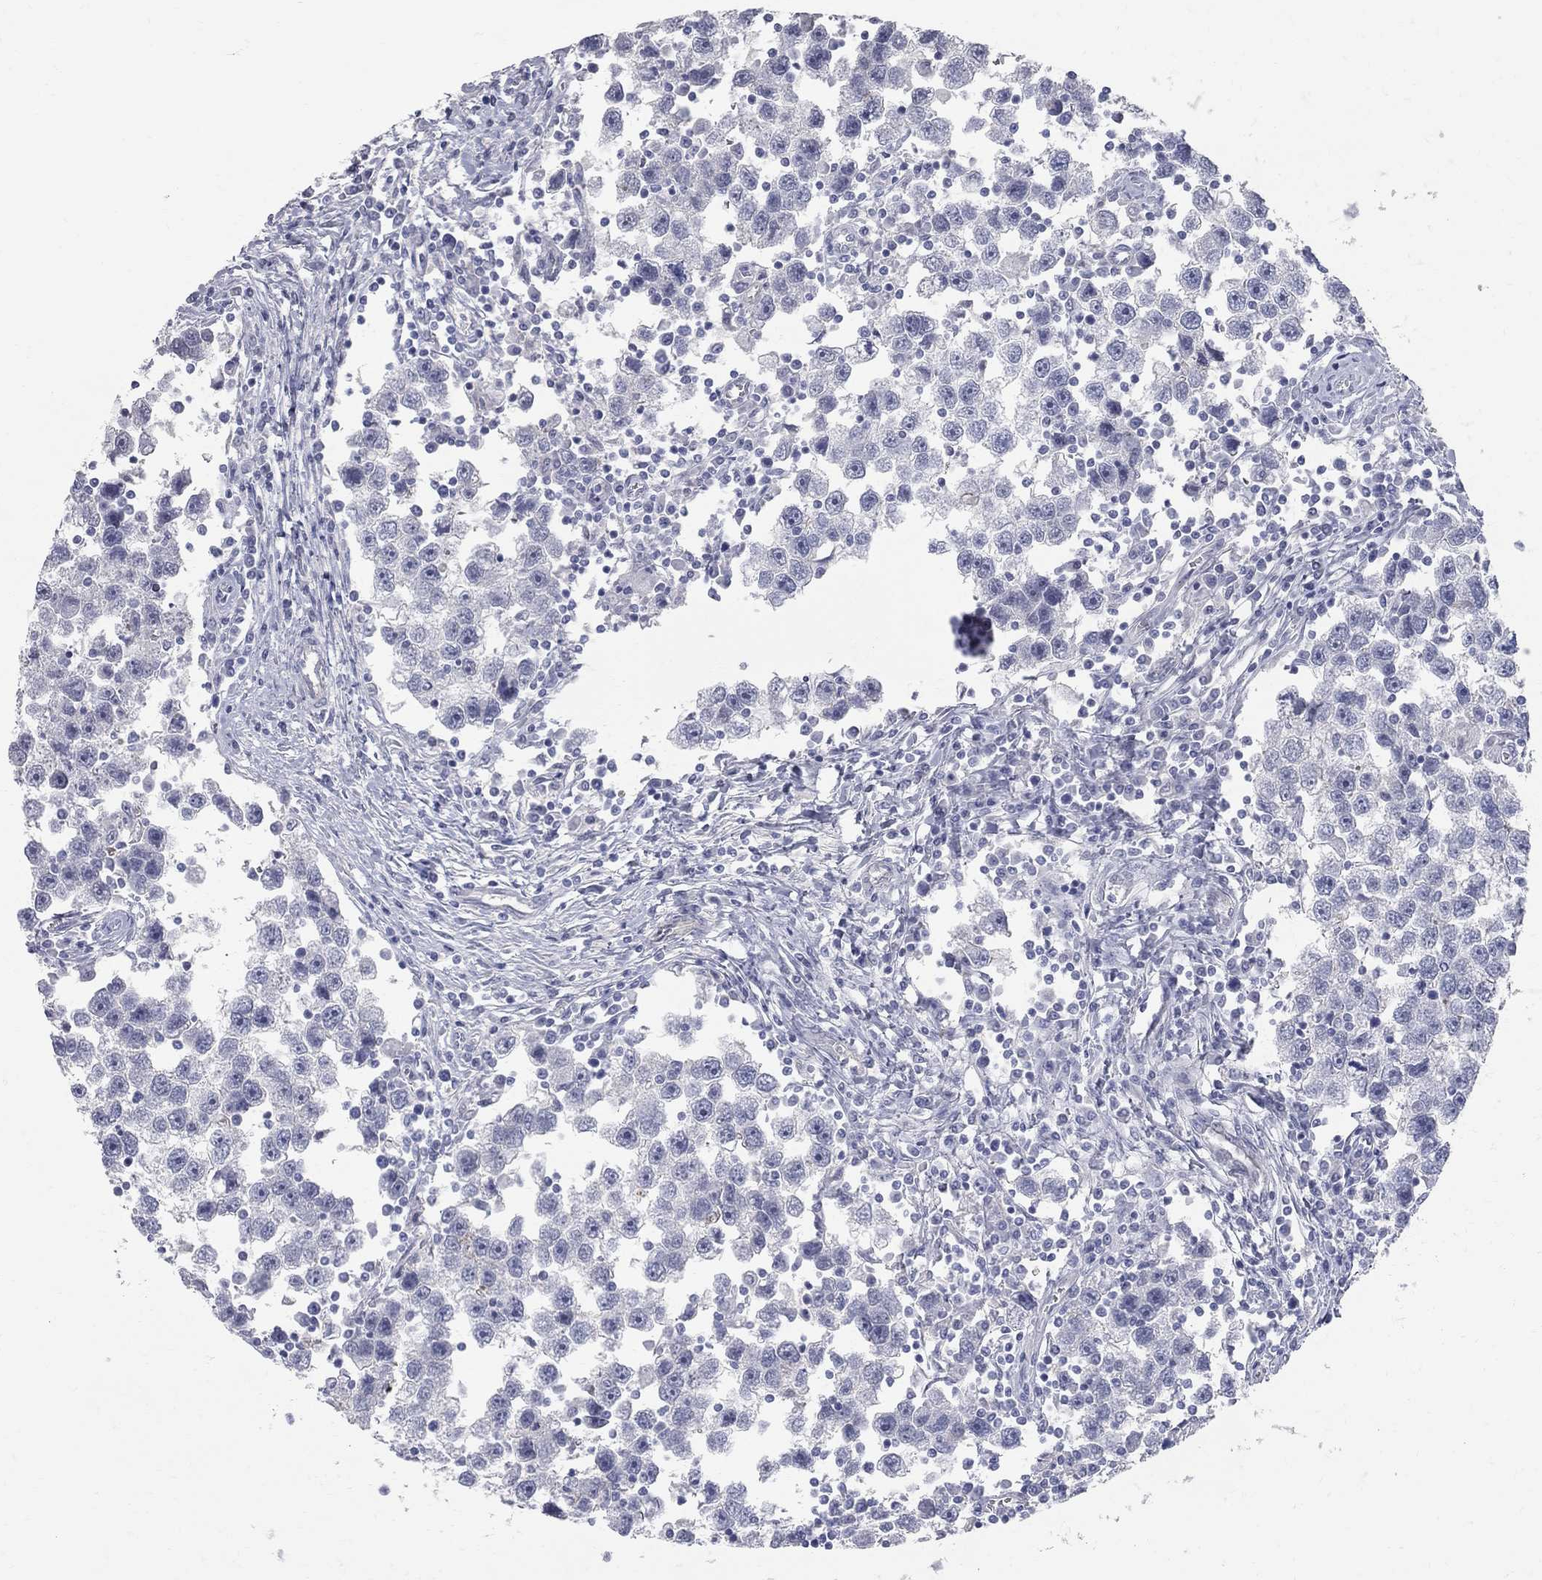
{"staining": {"intensity": "negative", "quantity": "none", "location": "none"}, "tissue": "testis cancer", "cell_type": "Tumor cells", "image_type": "cancer", "snomed": [{"axis": "morphology", "description": "Seminoma, NOS"}, {"axis": "topography", "description": "Testis"}], "caption": "Immunohistochemistry photomicrograph of testis cancer (seminoma) stained for a protein (brown), which reveals no expression in tumor cells. (Stains: DAB immunohistochemistry with hematoxylin counter stain, Microscopy: brightfield microscopy at high magnification).", "gene": "AOX1", "patient": {"sex": "male", "age": 30}}